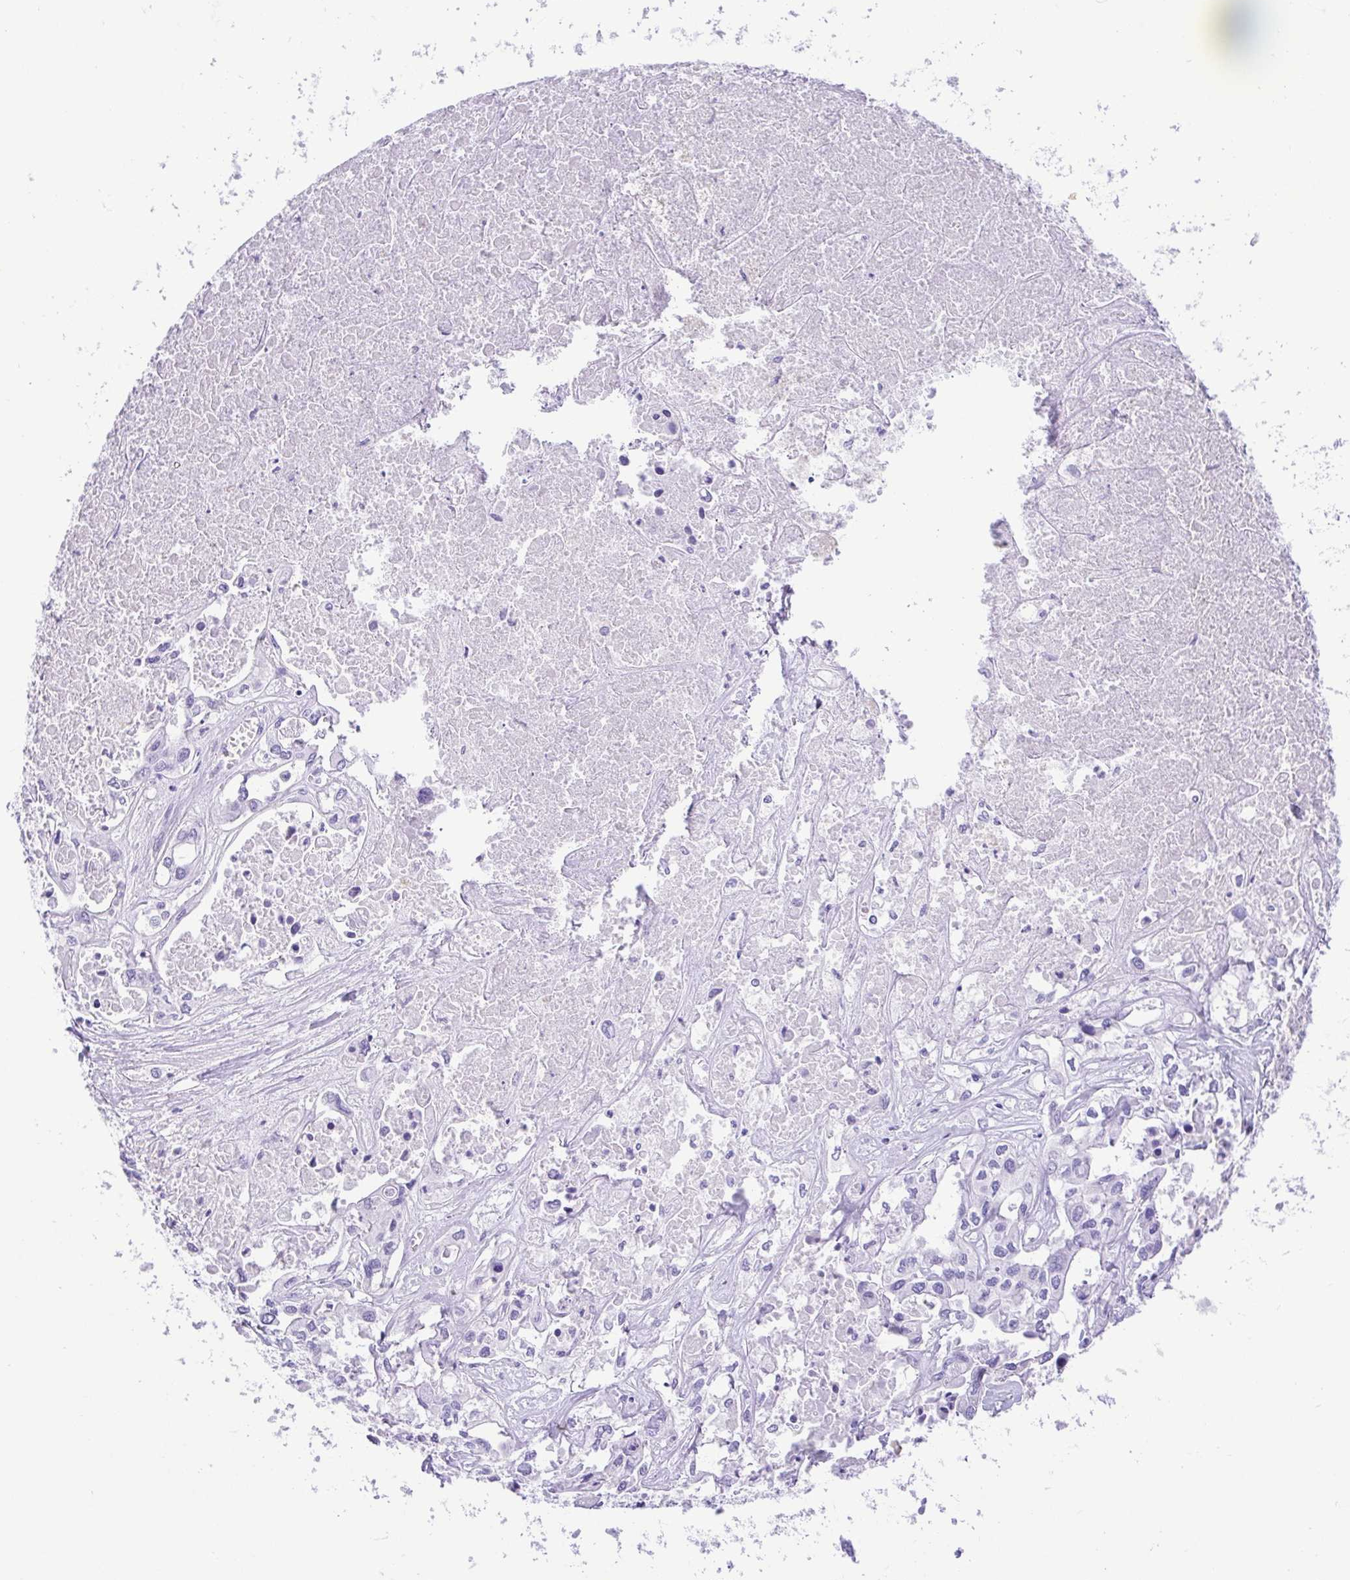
{"staining": {"intensity": "negative", "quantity": "none", "location": "none"}, "tissue": "liver cancer", "cell_type": "Tumor cells", "image_type": "cancer", "snomed": [{"axis": "morphology", "description": "Cholangiocarcinoma"}, {"axis": "topography", "description": "Liver"}], "caption": "DAB (3,3'-diaminobenzidine) immunohistochemical staining of liver cholangiocarcinoma demonstrates no significant expression in tumor cells. (Stains: DAB IHC with hematoxylin counter stain, Microscopy: brightfield microscopy at high magnification).", "gene": "CDSN", "patient": {"sex": "female", "age": 64}}